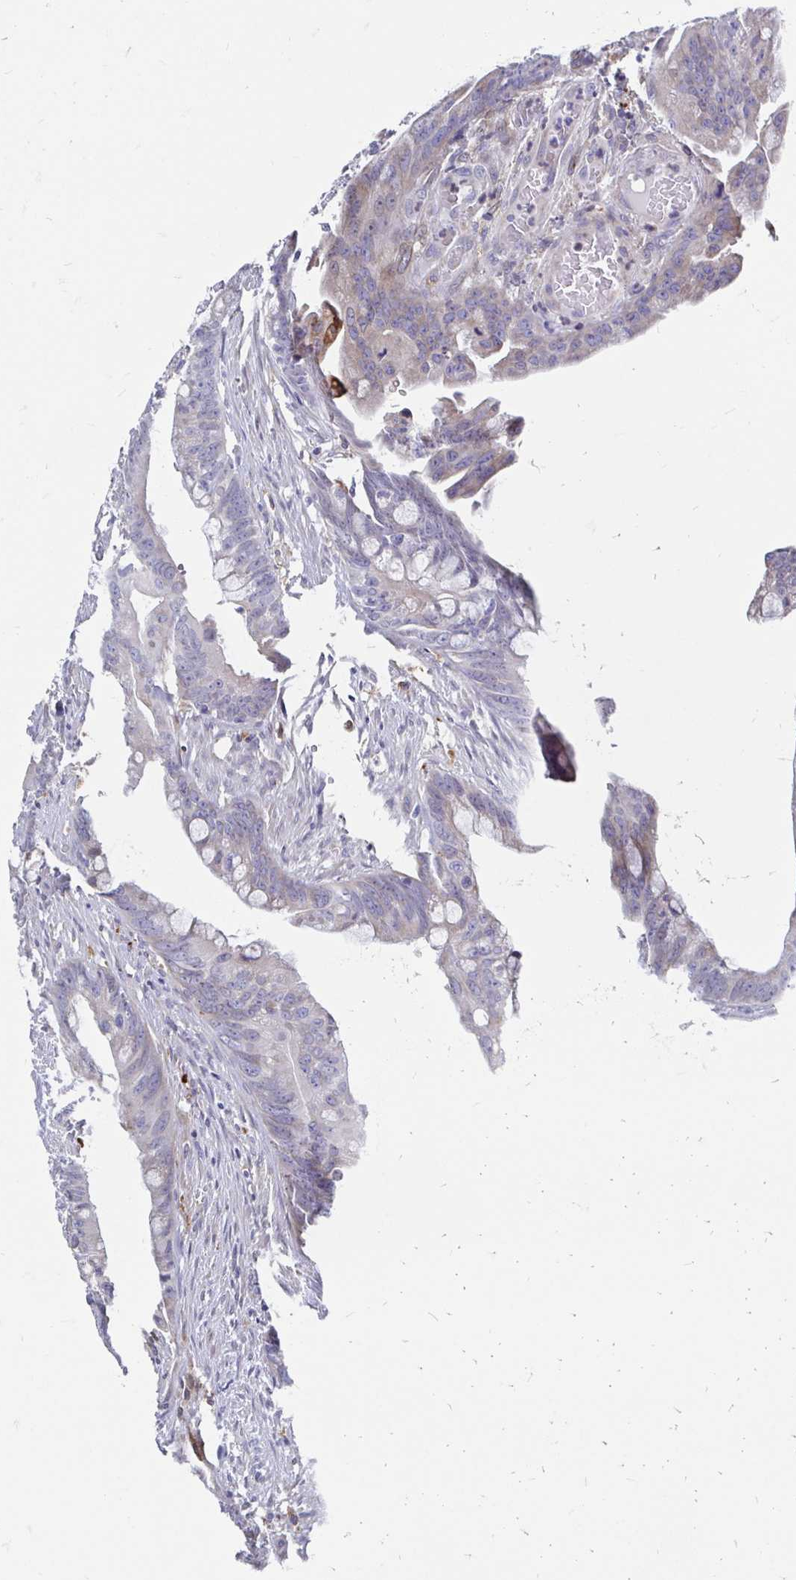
{"staining": {"intensity": "negative", "quantity": "none", "location": "none"}, "tissue": "colorectal cancer", "cell_type": "Tumor cells", "image_type": "cancer", "snomed": [{"axis": "morphology", "description": "Adenocarcinoma, NOS"}, {"axis": "topography", "description": "Colon"}], "caption": "There is no significant expression in tumor cells of colorectal cancer. Brightfield microscopy of immunohistochemistry (IHC) stained with DAB (brown) and hematoxylin (blue), captured at high magnification.", "gene": "CDKL1", "patient": {"sex": "male", "age": 62}}